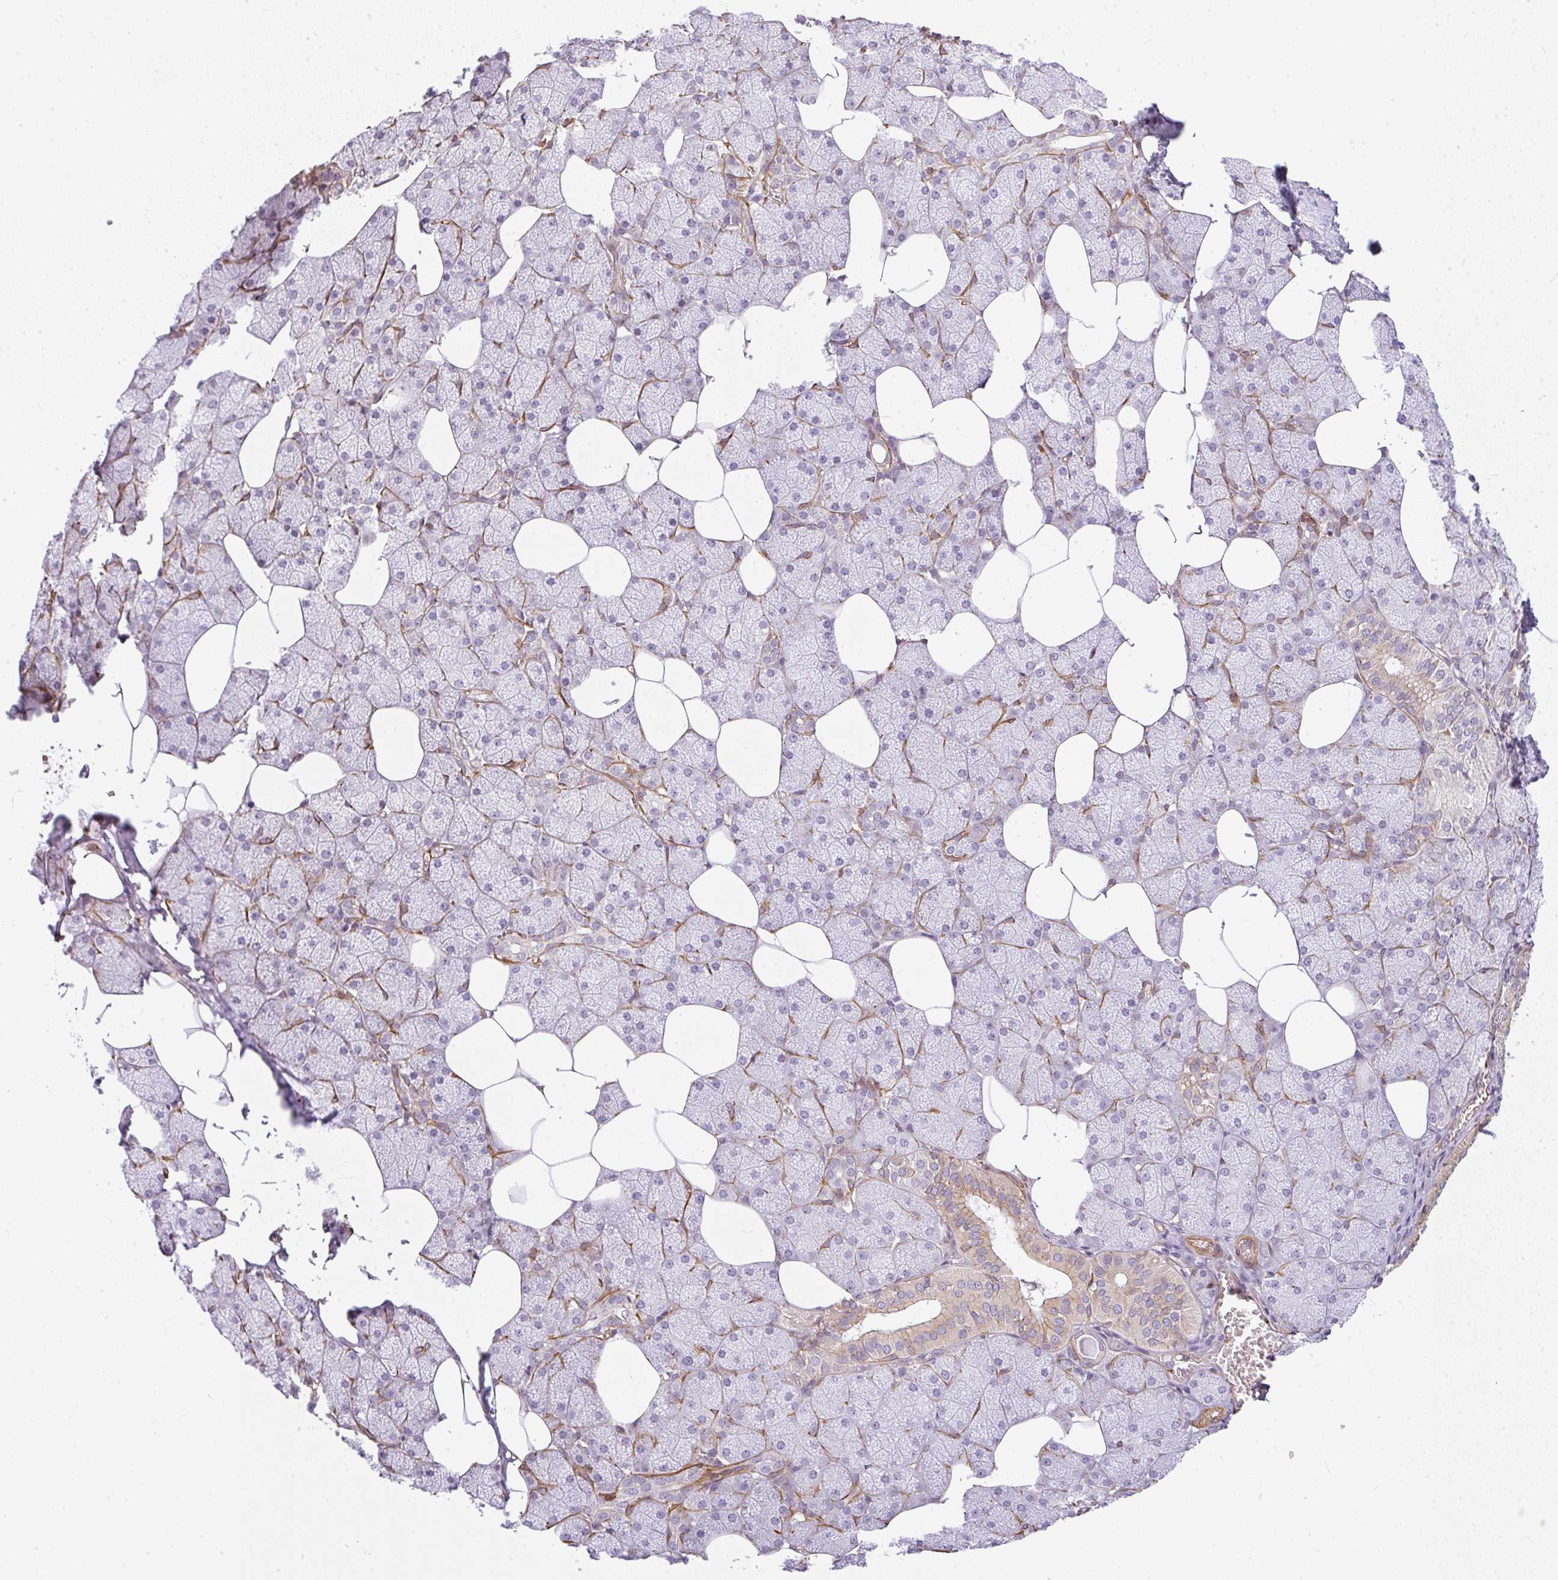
{"staining": {"intensity": "moderate", "quantity": "<25%", "location": "cytoplasmic/membranous"}, "tissue": "salivary gland", "cell_type": "Glandular cells", "image_type": "normal", "snomed": [{"axis": "morphology", "description": "Normal tissue, NOS"}, {"axis": "topography", "description": "Salivary gland"}, {"axis": "topography", "description": "Peripheral nerve tissue"}], "caption": "Immunohistochemical staining of unremarkable salivary gland demonstrates <25% levels of moderate cytoplasmic/membranous protein staining in about <25% of glandular cells. (Brightfield microscopy of DAB IHC at high magnification).", "gene": "SULF1", "patient": {"sex": "male", "age": 38}}